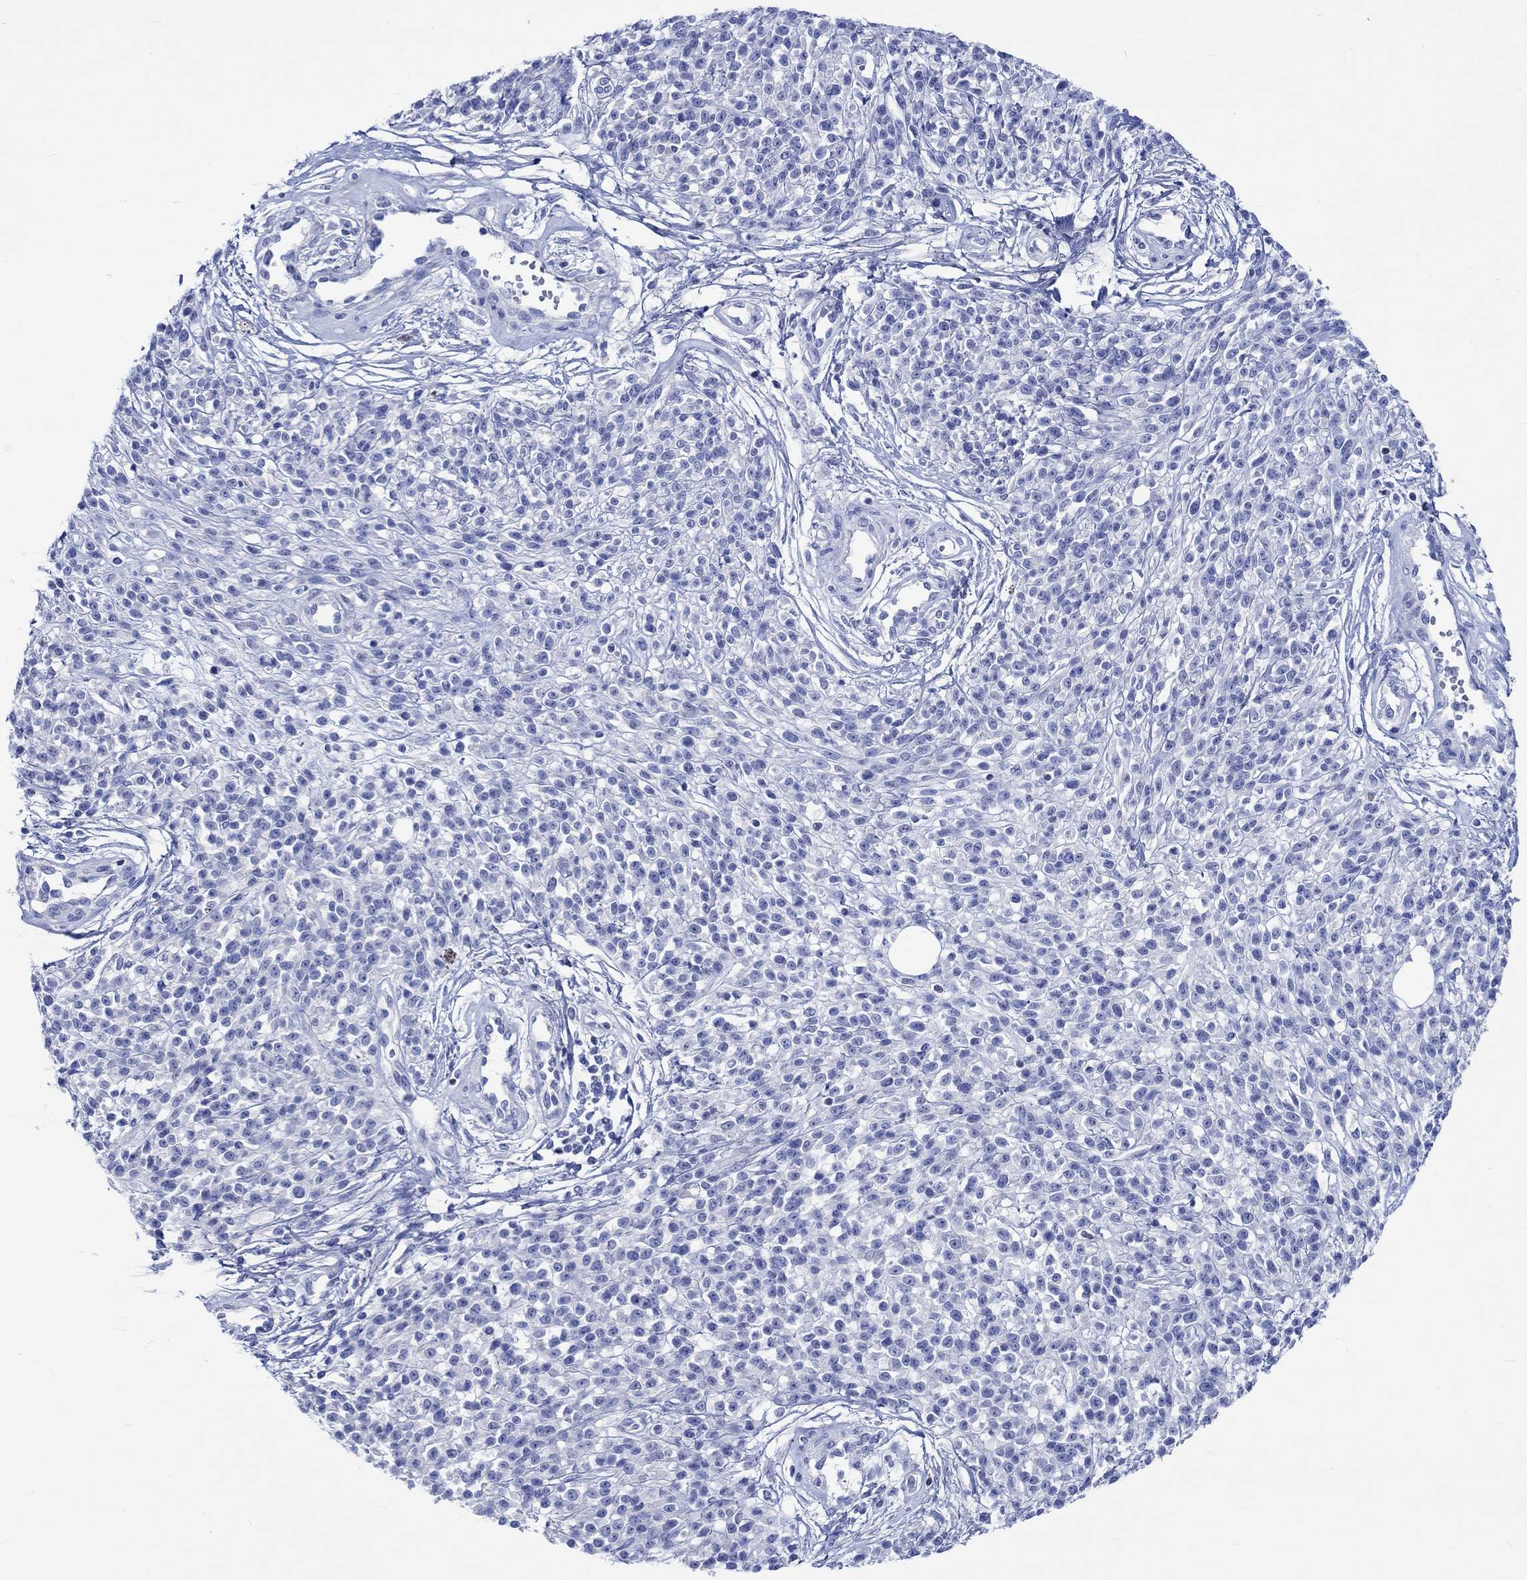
{"staining": {"intensity": "negative", "quantity": "none", "location": "none"}, "tissue": "melanoma", "cell_type": "Tumor cells", "image_type": "cancer", "snomed": [{"axis": "morphology", "description": "Malignant melanoma, NOS"}, {"axis": "topography", "description": "Skin"}, {"axis": "topography", "description": "Skin of trunk"}], "caption": "Tumor cells are negative for protein expression in human melanoma.", "gene": "PTPRN2", "patient": {"sex": "male", "age": 74}}